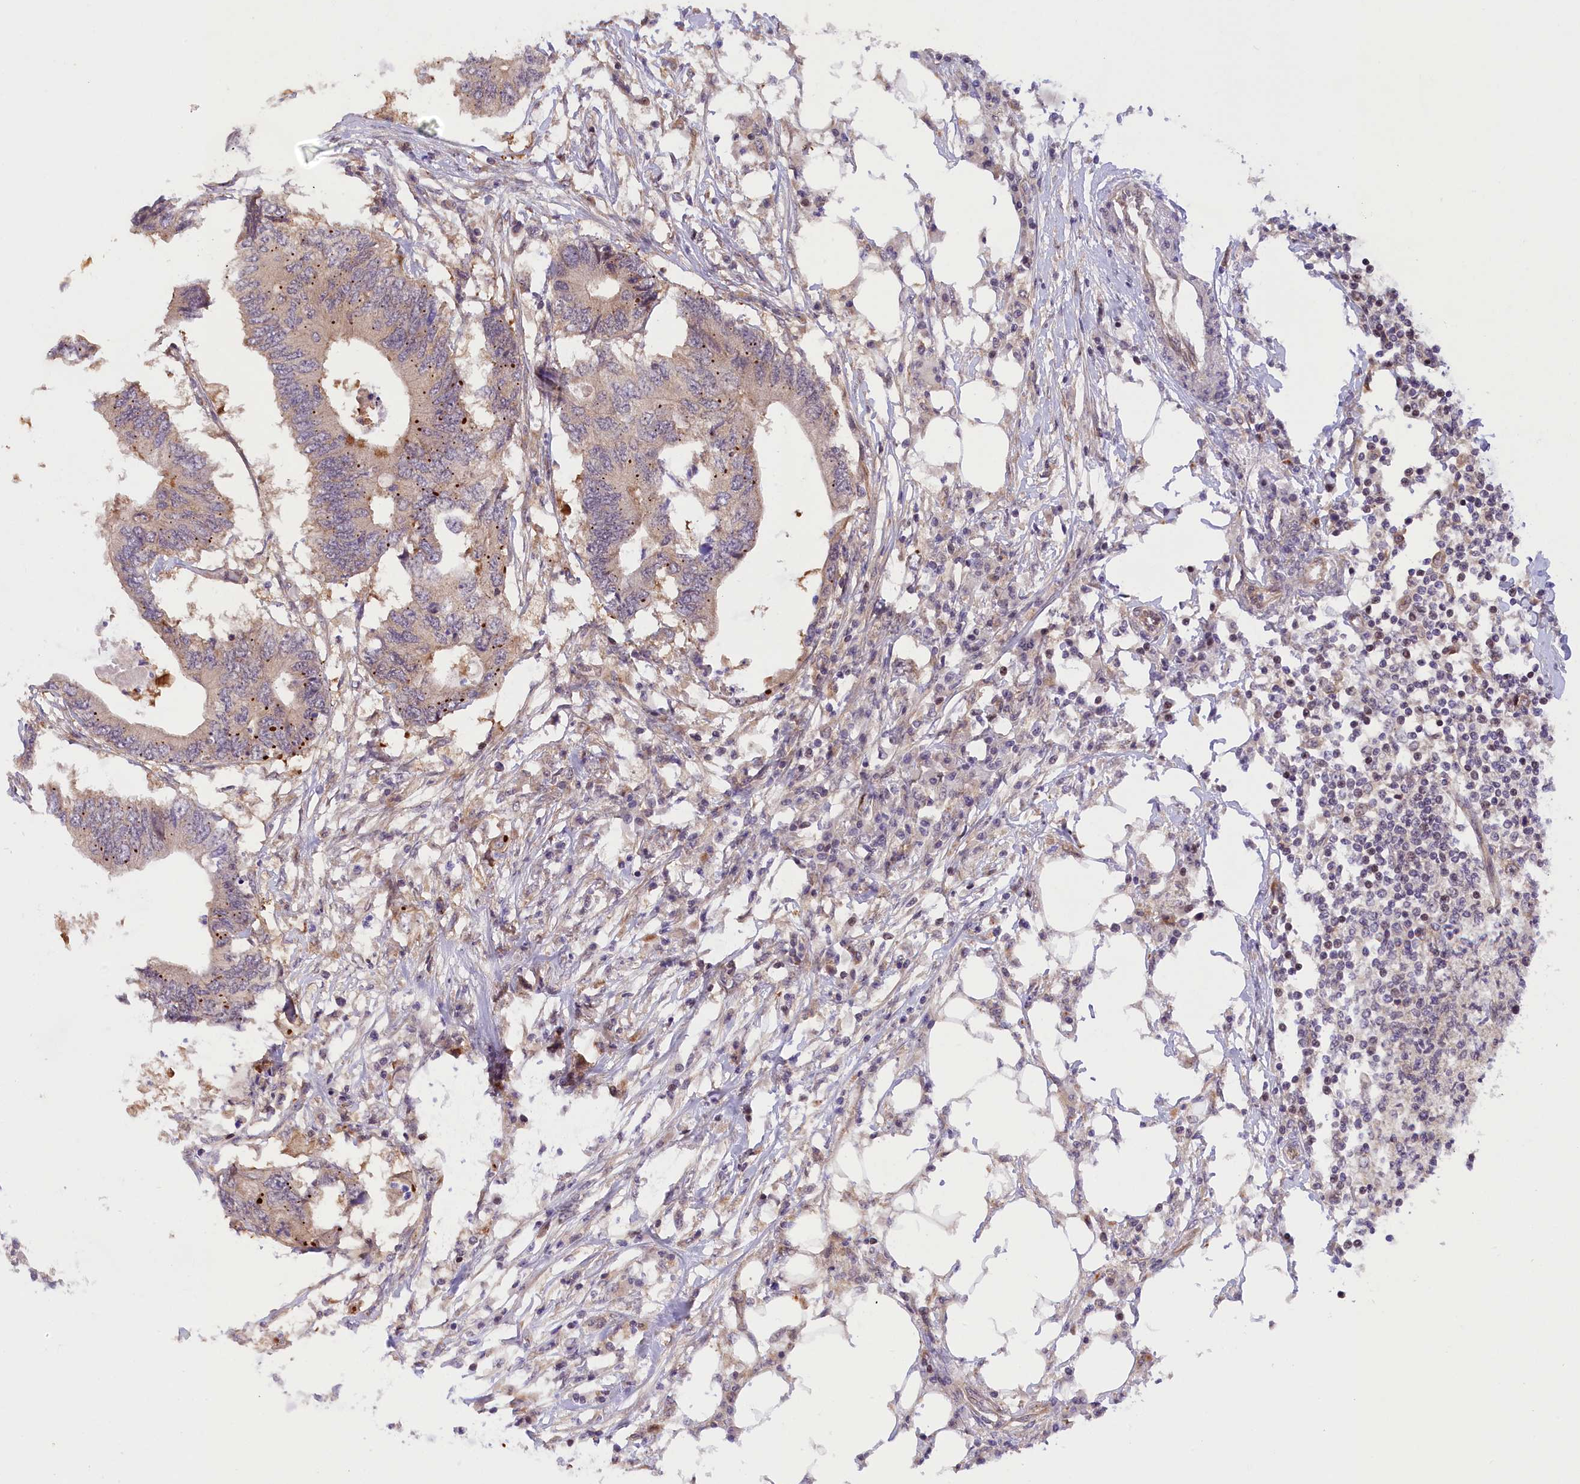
{"staining": {"intensity": "negative", "quantity": "none", "location": "none"}, "tissue": "colorectal cancer", "cell_type": "Tumor cells", "image_type": "cancer", "snomed": [{"axis": "morphology", "description": "Adenocarcinoma, NOS"}, {"axis": "topography", "description": "Colon"}], "caption": "Immunohistochemistry (IHC) histopathology image of neoplastic tissue: human colorectal cancer (adenocarcinoma) stained with DAB (3,3'-diaminobenzidine) exhibits no significant protein positivity in tumor cells. (Immunohistochemistry (IHC), brightfield microscopy, high magnification).", "gene": "SAMD4A", "patient": {"sex": "male", "age": 71}}